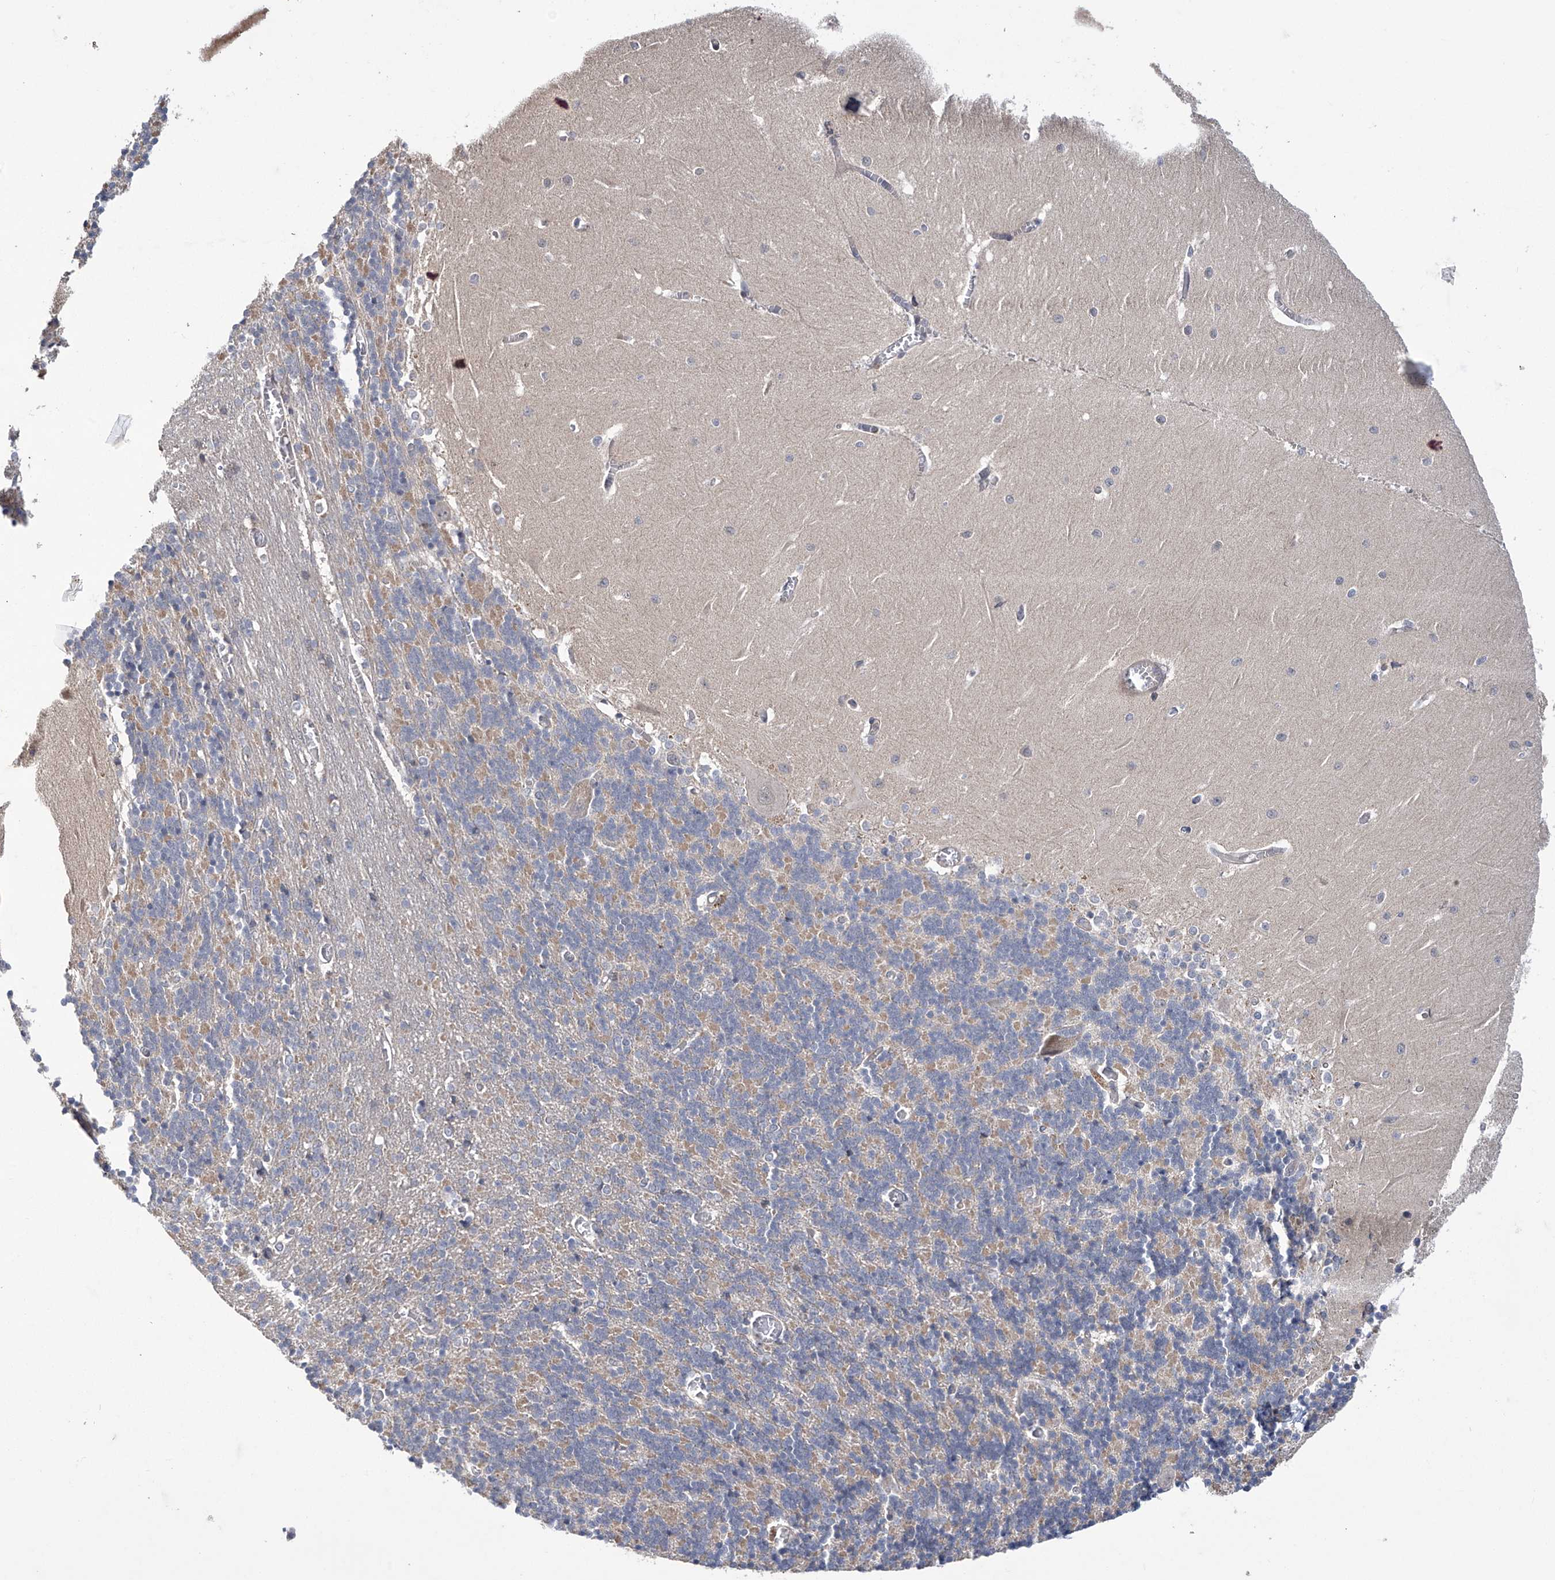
{"staining": {"intensity": "negative", "quantity": "none", "location": "none"}, "tissue": "cerebellum", "cell_type": "Cells in granular layer", "image_type": "normal", "snomed": [{"axis": "morphology", "description": "Normal tissue, NOS"}, {"axis": "topography", "description": "Cerebellum"}], "caption": "Immunohistochemistry image of normal human cerebellum stained for a protein (brown), which demonstrates no expression in cells in granular layer.", "gene": "TRIM60", "patient": {"sex": "male", "age": 57}}